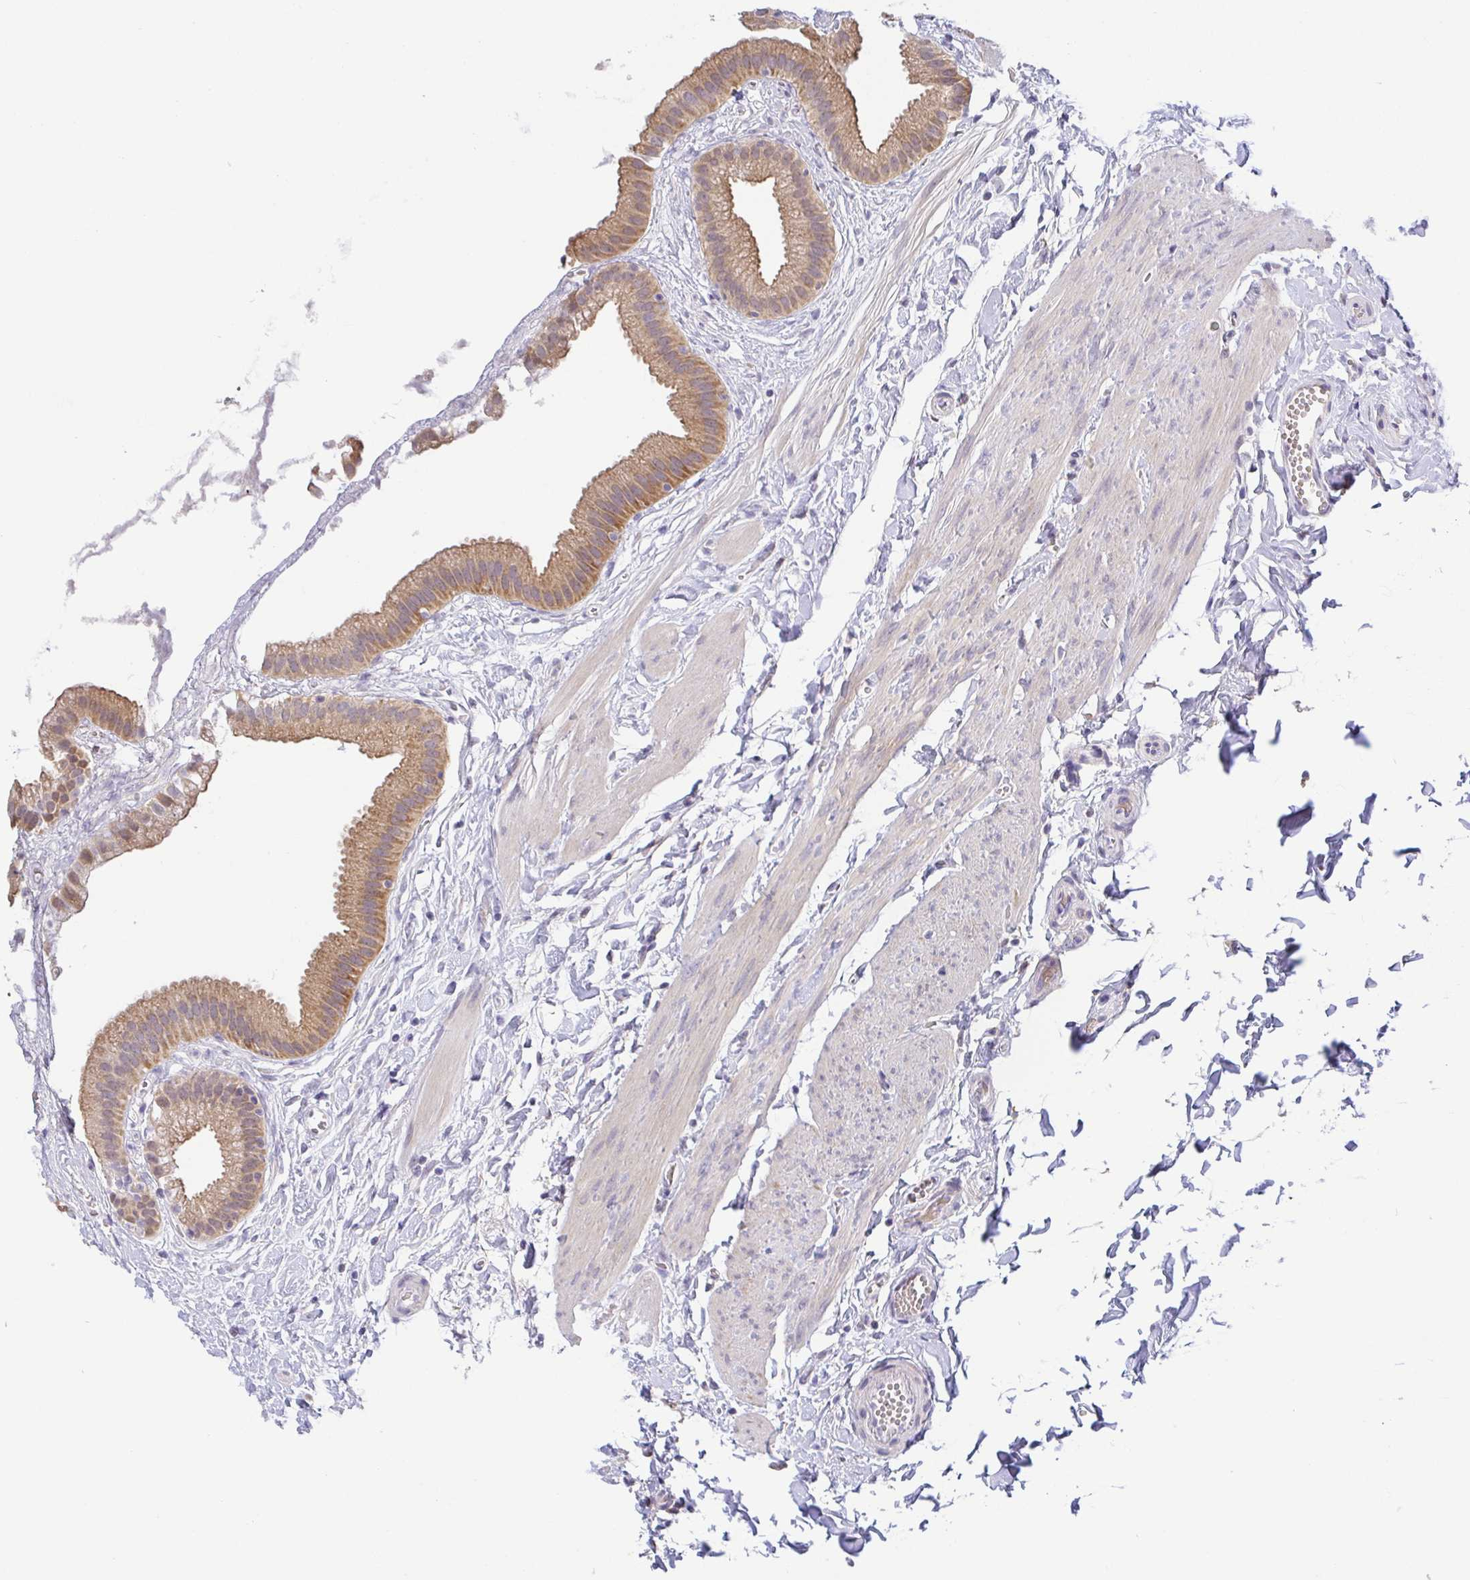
{"staining": {"intensity": "moderate", "quantity": ">75%", "location": "cytoplasmic/membranous"}, "tissue": "gallbladder", "cell_type": "Glandular cells", "image_type": "normal", "snomed": [{"axis": "morphology", "description": "Normal tissue, NOS"}, {"axis": "topography", "description": "Gallbladder"}], "caption": "A high-resolution photomicrograph shows immunohistochemistry staining of benign gallbladder, which exhibits moderate cytoplasmic/membranous staining in approximately >75% of glandular cells. Nuclei are stained in blue.", "gene": "BCL2L1", "patient": {"sex": "female", "age": 63}}